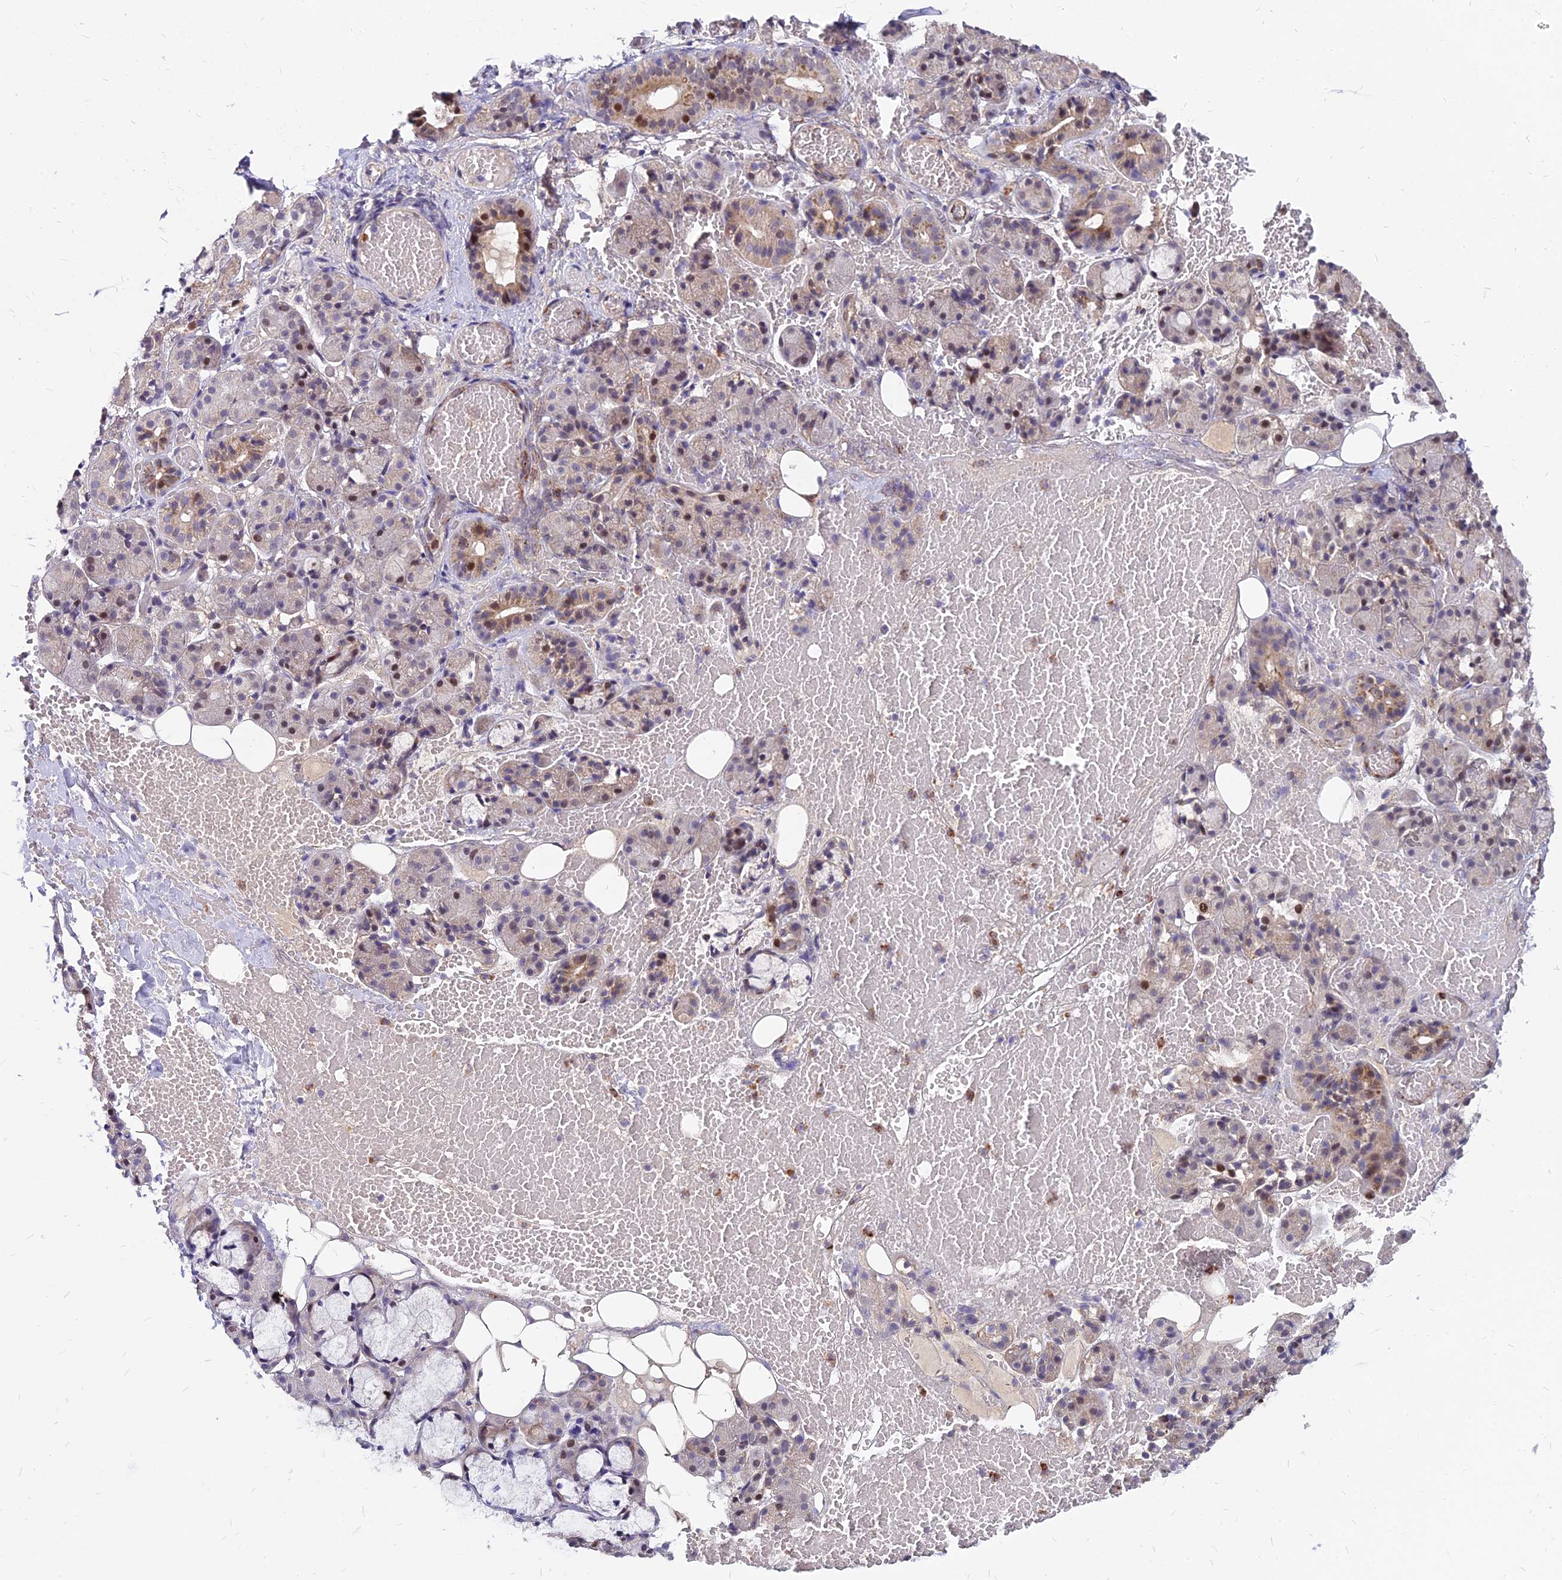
{"staining": {"intensity": "moderate", "quantity": "<25%", "location": "cytoplasmic/membranous,nuclear"}, "tissue": "salivary gland", "cell_type": "Glandular cells", "image_type": "normal", "snomed": [{"axis": "morphology", "description": "Normal tissue, NOS"}, {"axis": "topography", "description": "Salivary gland"}], "caption": "Protein staining displays moderate cytoplasmic/membranous,nuclear expression in approximately <25% of glandular cells in benign salivary gland.", "gene": "C11orf68", "patient": {"sex": "male", "age": 63}}